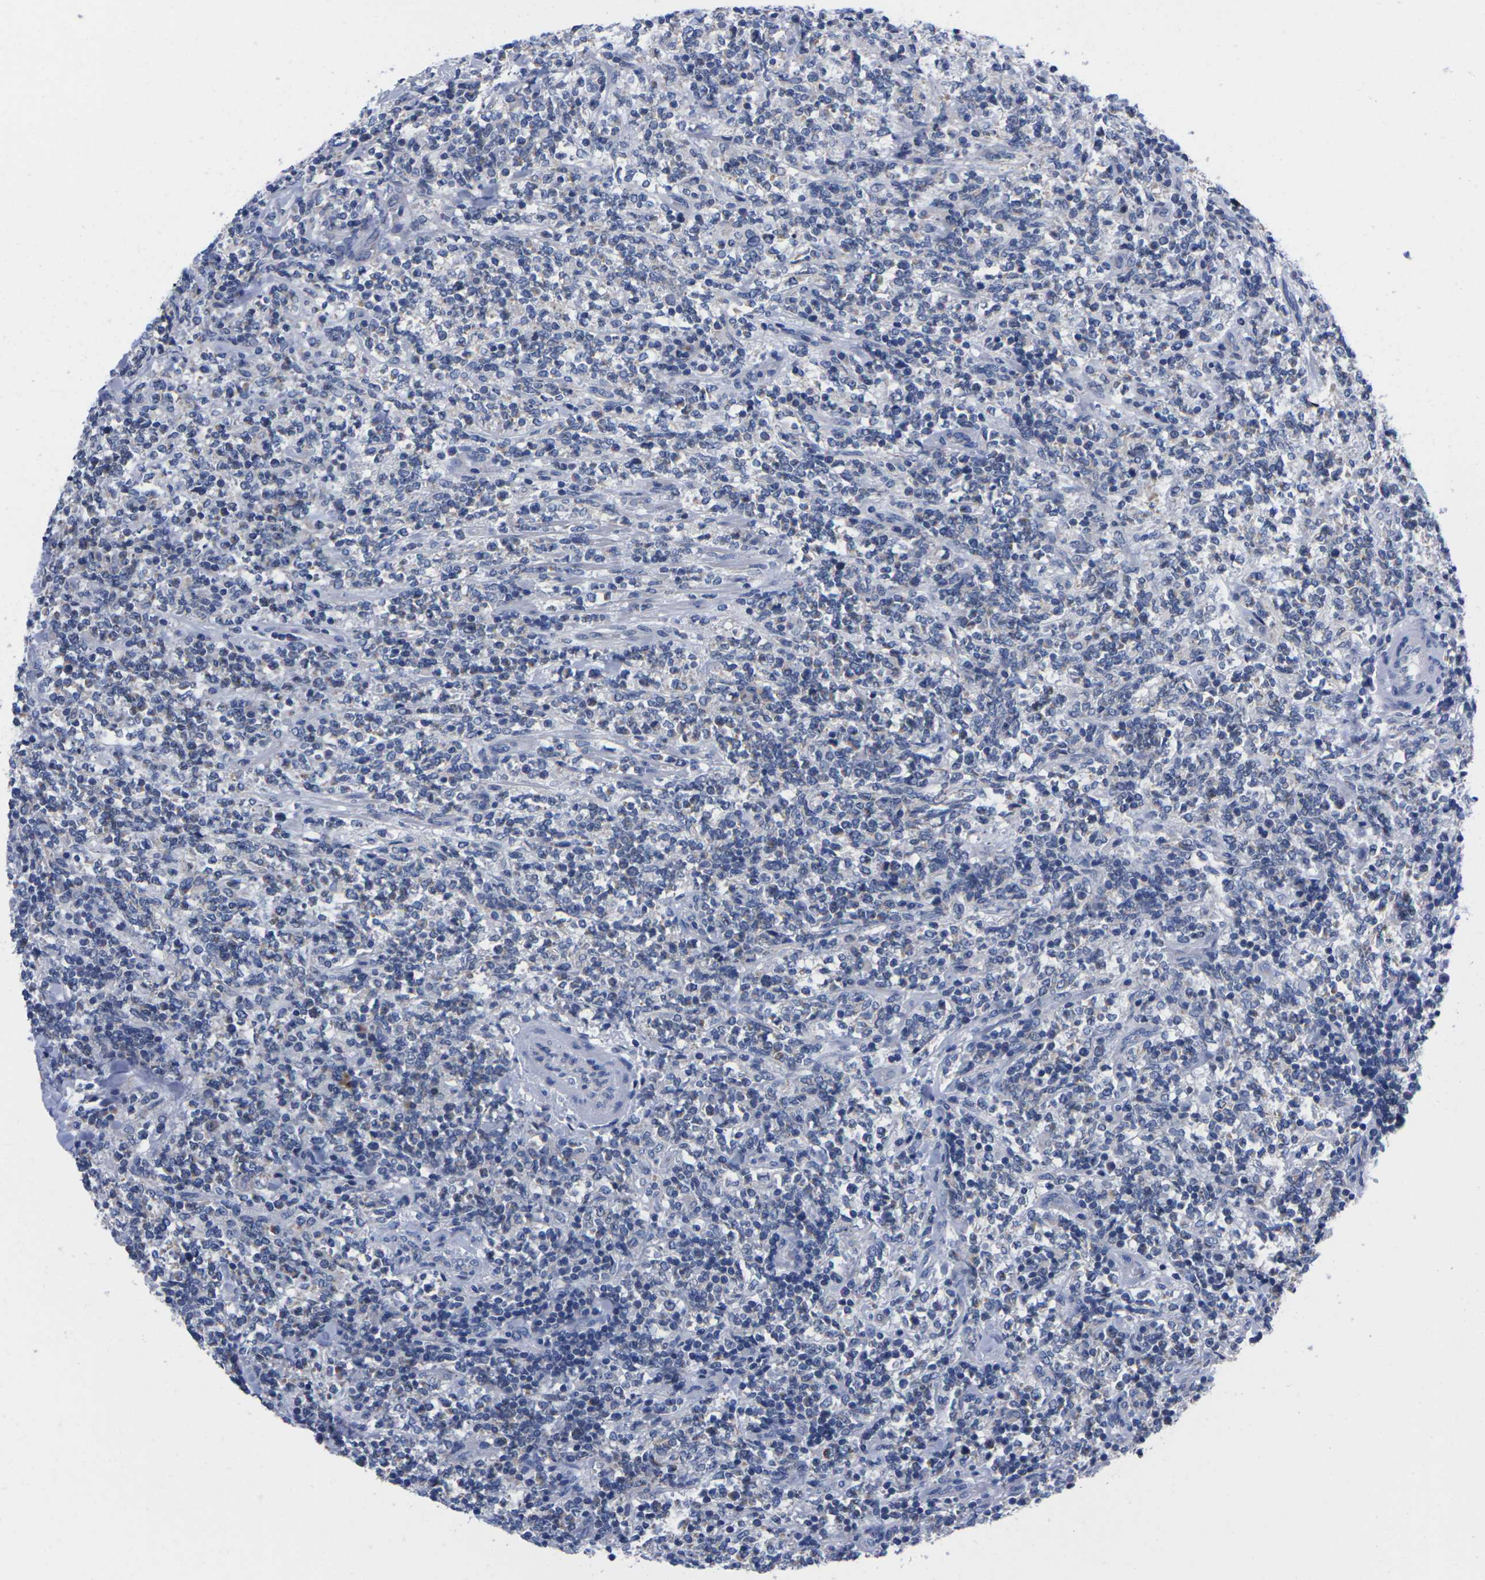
{"staining": {"intensity": "negative", "quantity": "none", "location": "none"}, "tissue": "lymphoma", "cell_type": "Tumor cells", "image_type": "cancer", "snomed": [{"axis": "morphology", "description": "Malignant lymphoma, non-Hodgkin's type, High grade"}, {"axis": "topography", "description": "Soft tissue"}], "caption": "Lymphoma stained for a protein using IHC shows no positivity tumor cells.", "gene": "FAM210A", "patient": {"sex": "male", "age": 18}}